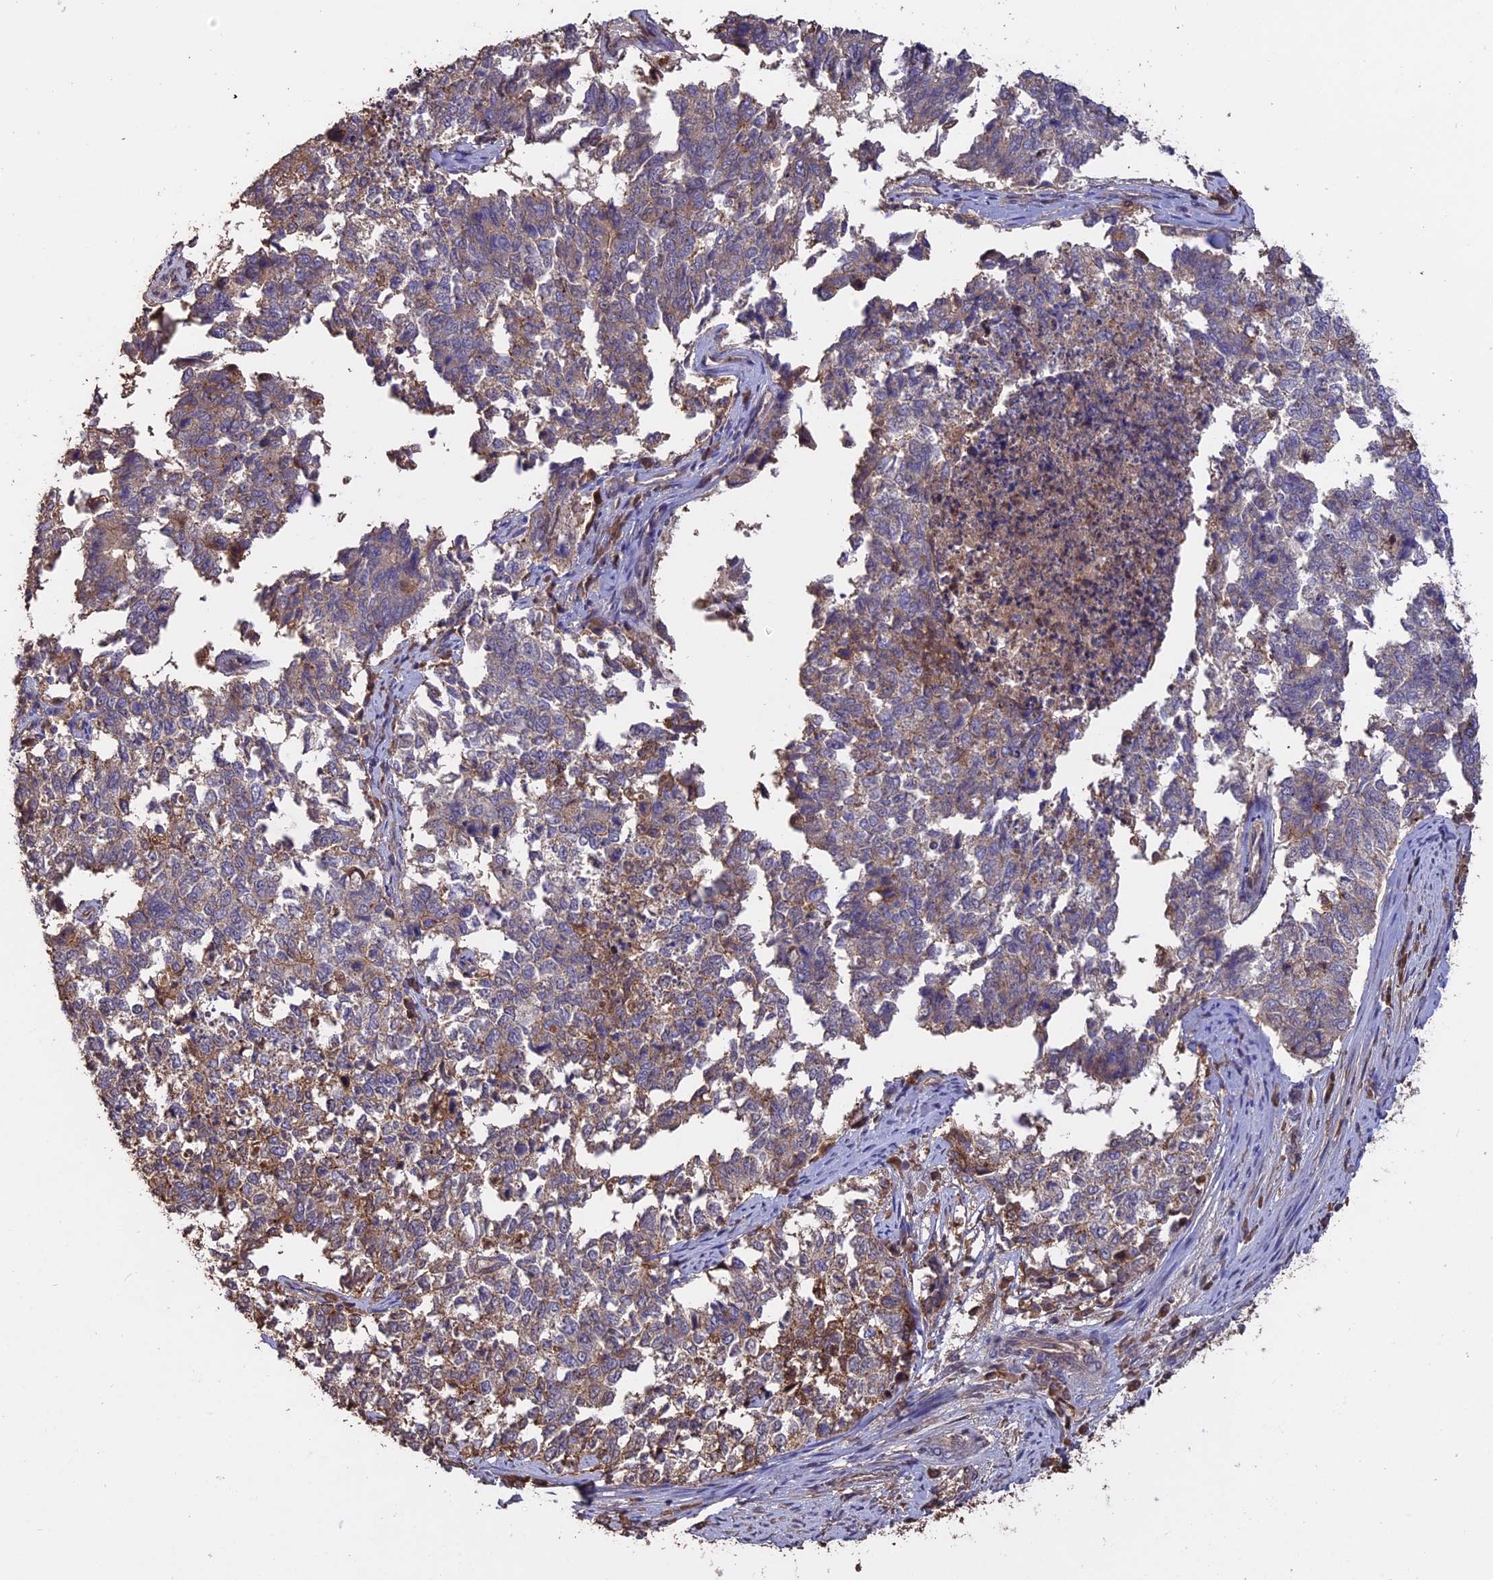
{"staining": {"intensity": "weak", "quantity": "<25%", "location": "cytoplasmic/membranous"}, "tissue": "cervical cancer", "cell_type": "Tumor cells", "image_type": "cancer", "snomed": [{"axis": "morphology", "description": "Squamous cell carcinoma, NOS"}, {"axis": "topography", "description": "Cervix"}], "caption": "Protein analysis of cervical squamous cell carcinoma reveals no significant positivity in tumor cells.", "gene": "RASAL1", "patient": {"sex": "female", "age": 63}}